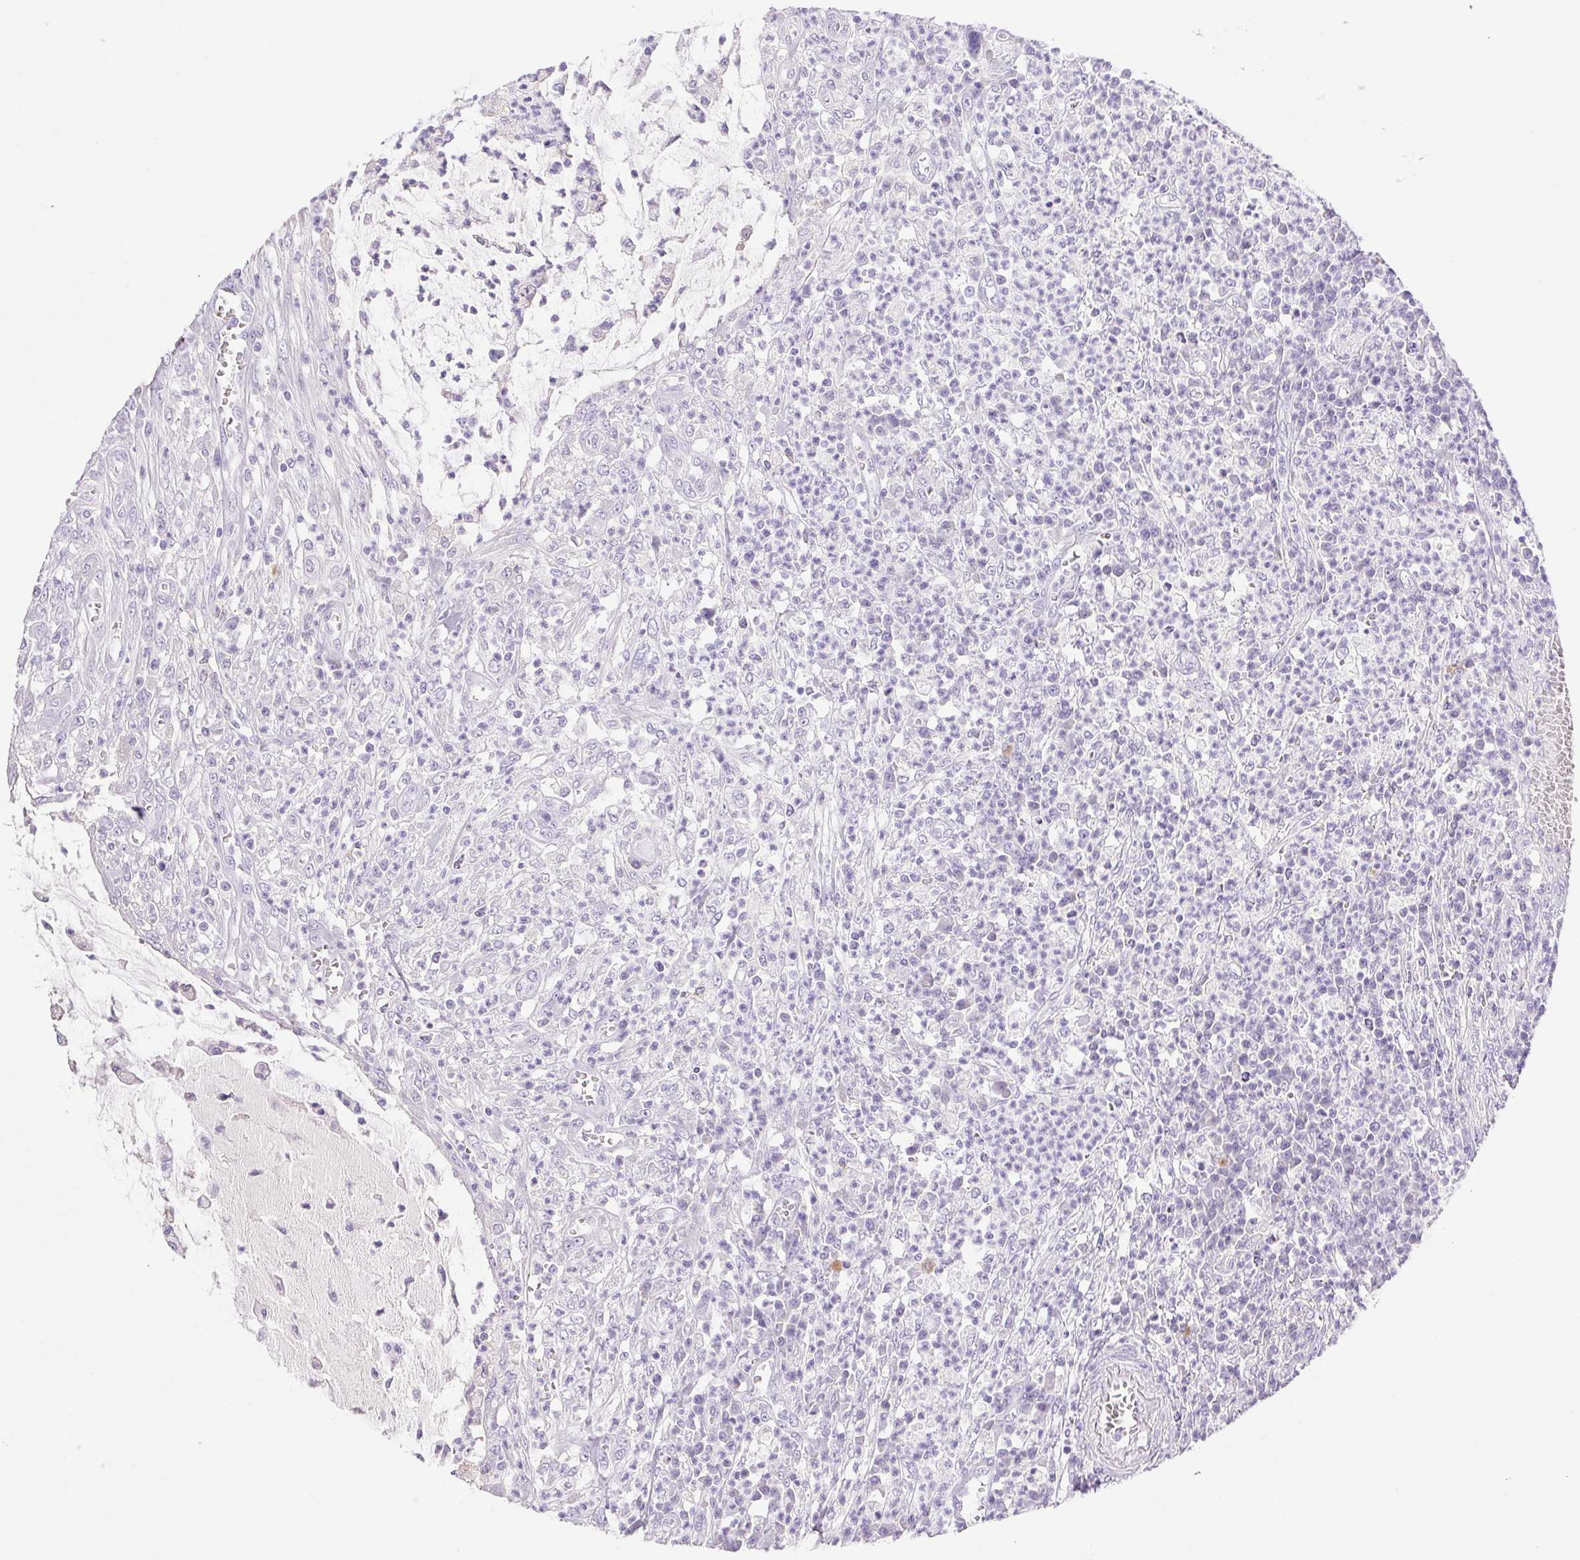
{"staining": {"intensity": "negative", "quantity": "none", "location": "none"}, "tissue": "colorectal cancer", "cell_type": "Tumor cells", "image_type": "cancer", "snomed": [{"axis": "morphology", "description": "Adenocarcinoma, NOS"}, {"axis": "topography", "description": "Colon"}], "caption": "Immunohistochemistry (IHC) micrograph of neoplastic tissue: colorectal cancer (adenocarcinoma) stained with DAB (3,3'-diaminobenzidine) exhibits no significant protein staining in tumor cells.", "gene": "PAPPA2", "patient": {"sex": "male", "age": 65}}